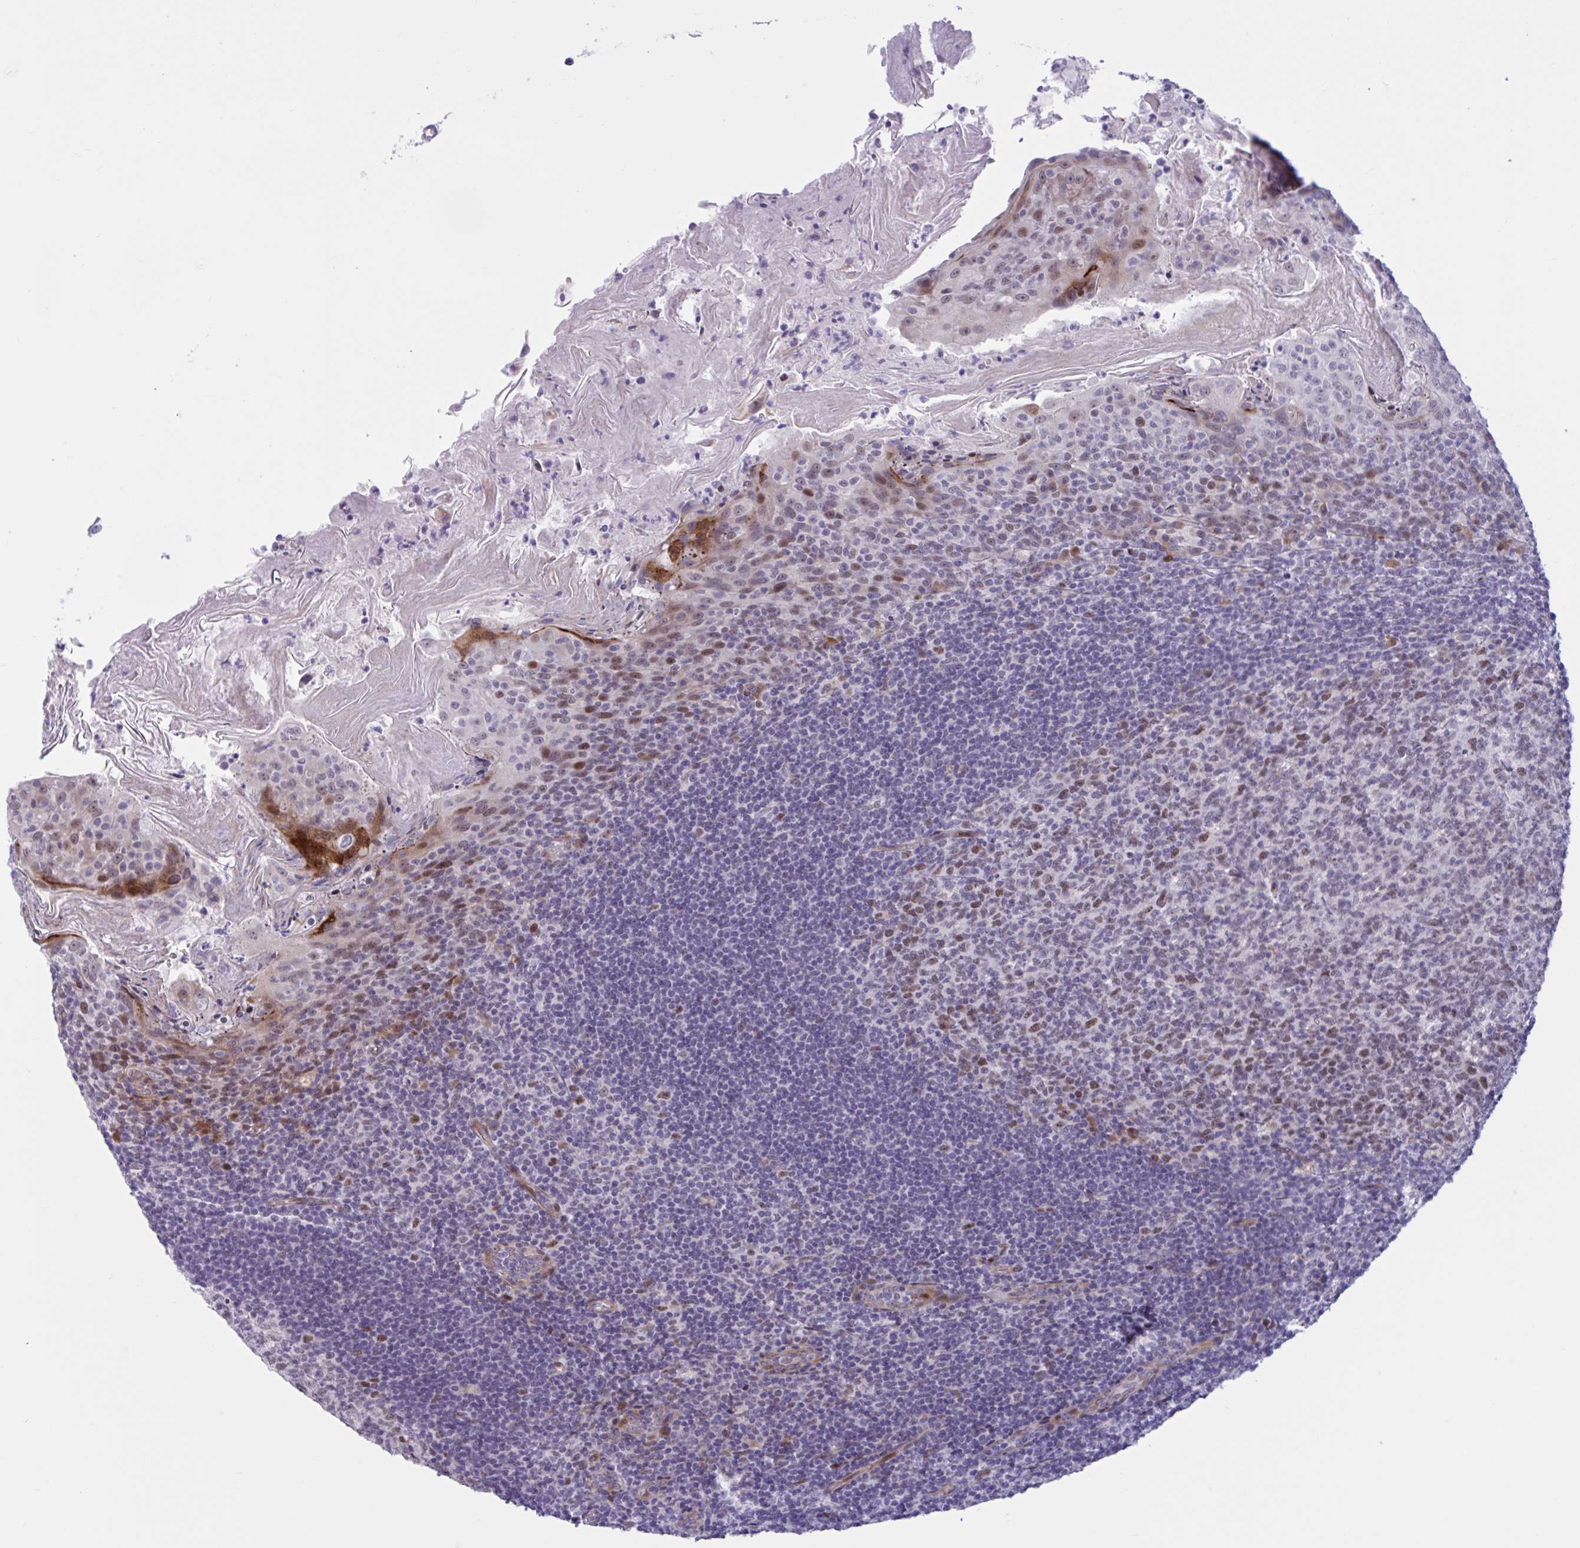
{"staining": {"intensity": "moderate", "quantity": "25%-75%", "location": "nuclear"}, "tissue": "tonsil", "cell_type": "Germinal center cells", "image_type": "normal", "snomed": [{"axis": "morphology", "description": "Normal tissue, NOS"}, {"axis": "topography", "description": "Tonsil"}], "caption": "The image displays a brown stain indicating the presence of a protein in the nuclear of germinal center cells in tonsil. Nuclei are stained in blue.", "gene": "RBL1", "patient": {"sex": "female", "age": 10}}